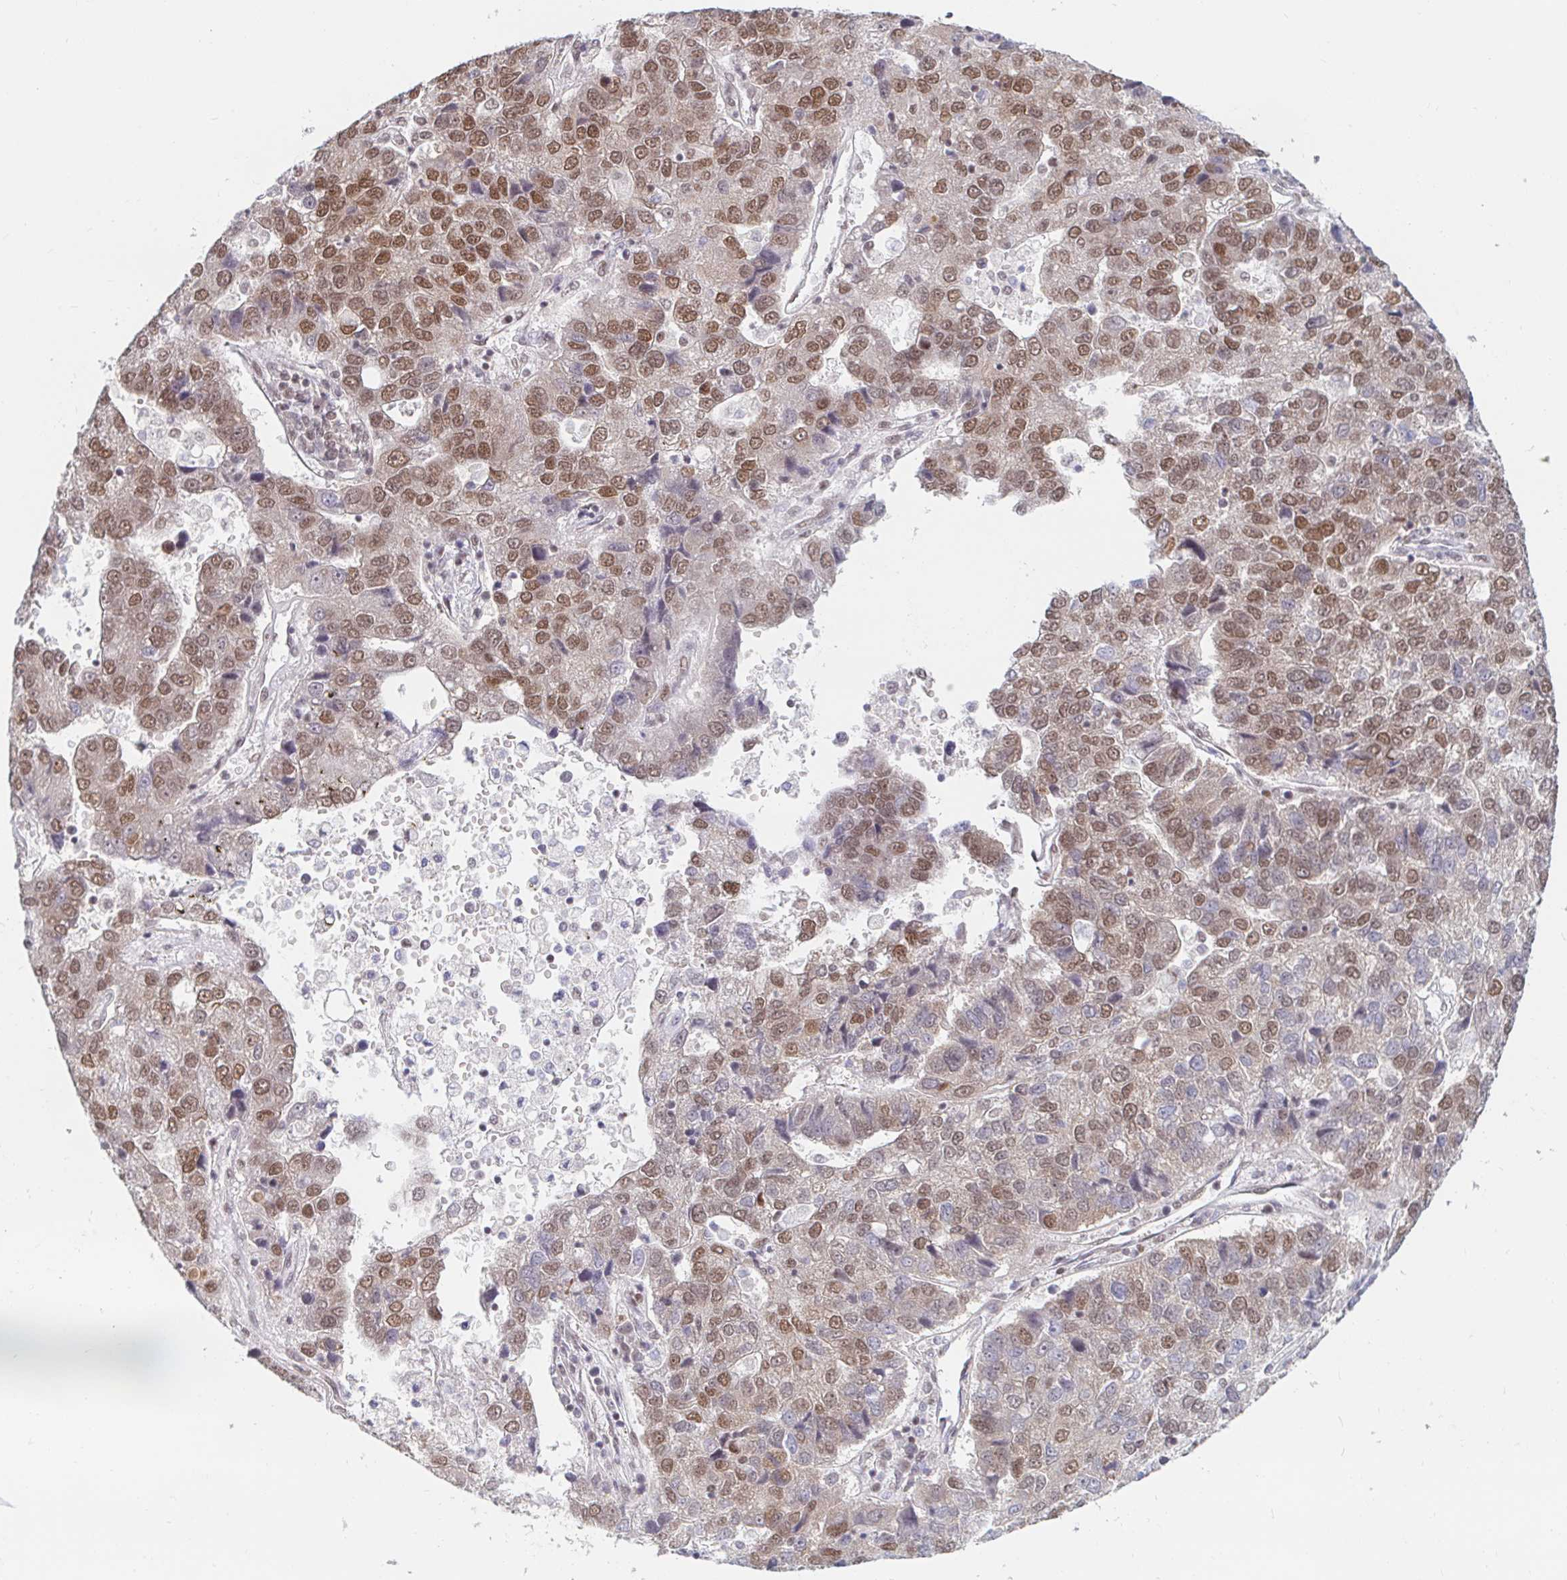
{"staining": {"intensity": "moderate", "quantity": "25%-75%", "location": "nuclear"}, "tissue": "pancreatic cancer", "cell_type": "Tumor cells", "image_type": "cancer", "snomed": [{"axis": "morphology", "description": "Adenocarcinoma, NOS"}, {"axis": "topography", "description": "Pancreas"}], "caption": "Immunohistochemistry (IHC) (DAB (3,3'-diaminobenzidine)) staining of human pancreatic adenocarcinoma displays moderate nuclear protein expression in approximately 25%-75% of tumor cells.", "gene": "RBMX", "patient": {"sex": "female", "age": 61}}